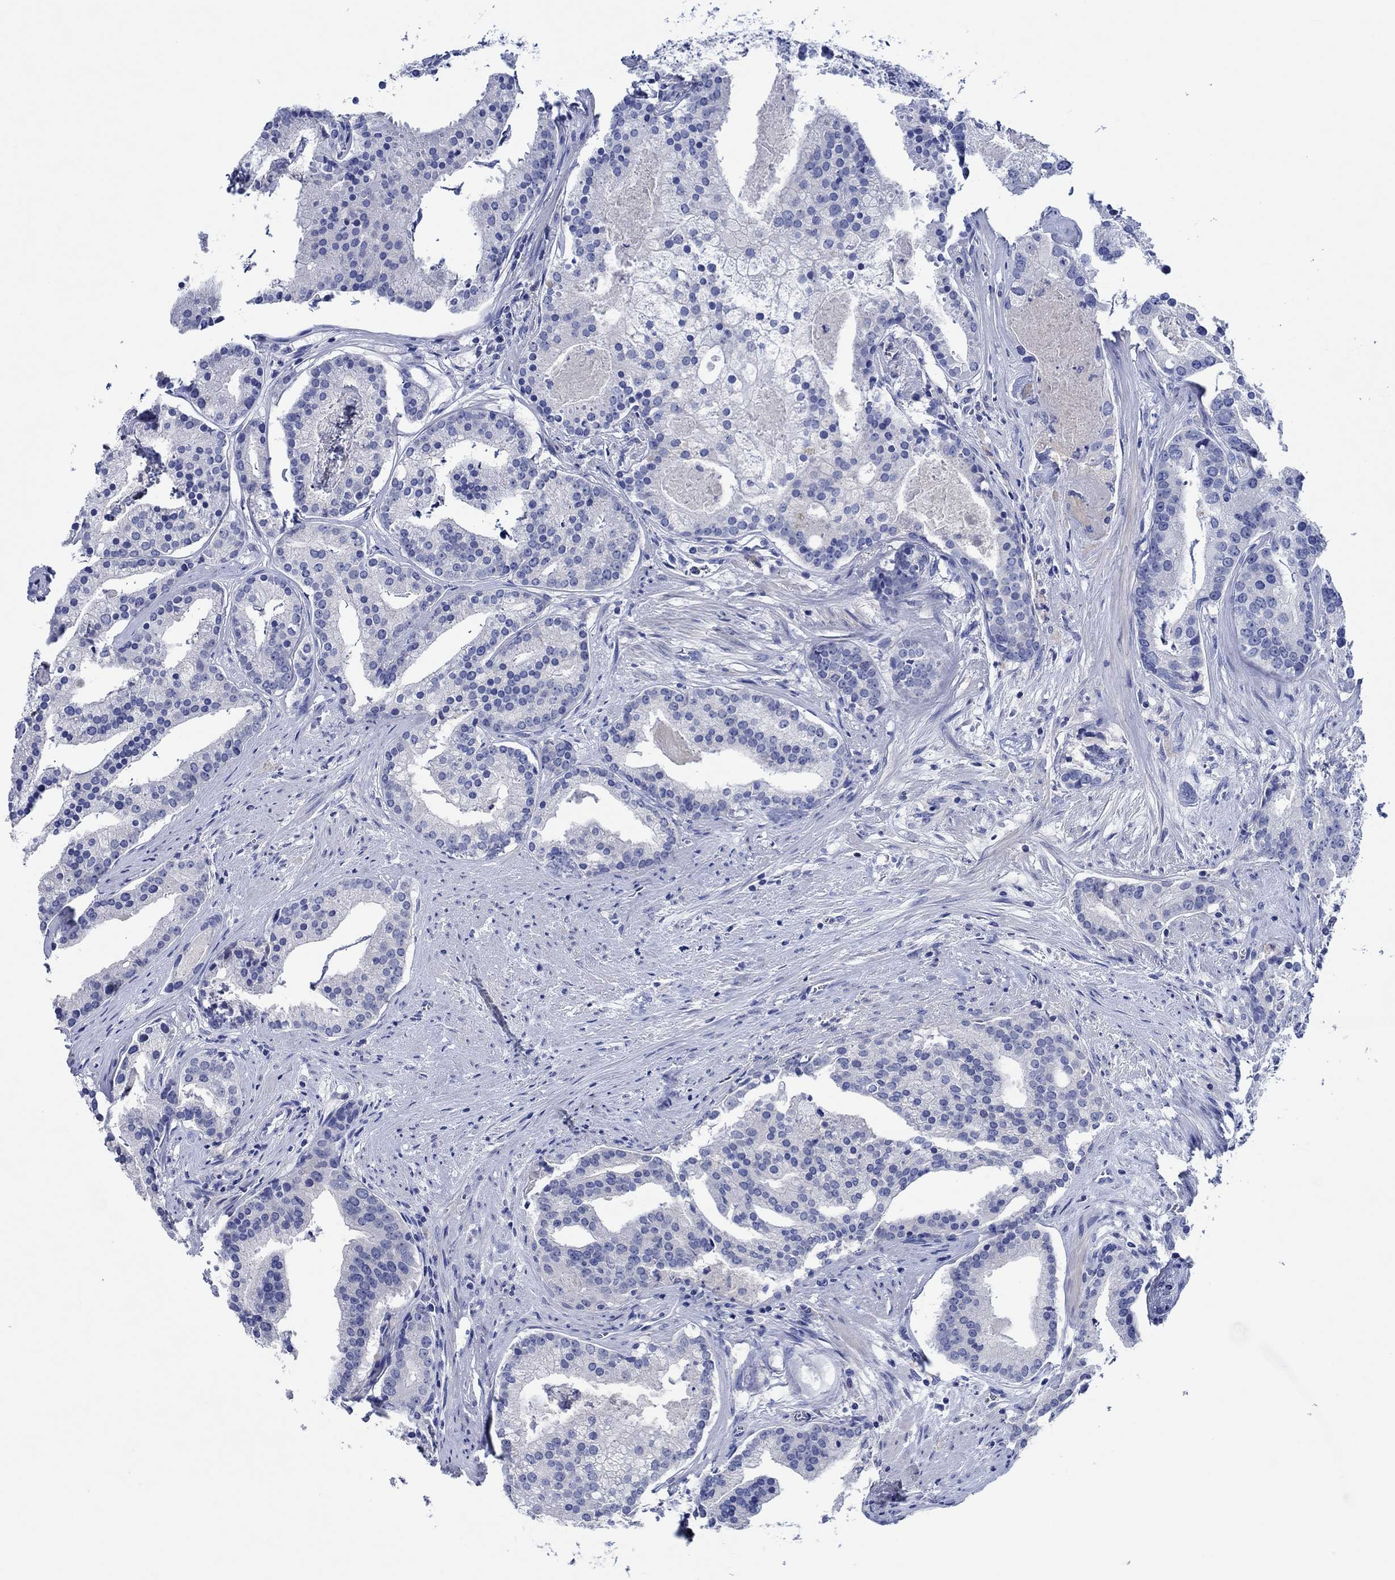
{"staining": {"intensity": "moderate", "quantity": "<25%", "location": "cytoplasmic/membranous,nuclear"}, "tissue": "prostate cancer", "cell_type": "Tumor cells", "image_type": "cancer", "snomed": [{"axis": "morphology", "description": "Adenocarcinoma, NOS"}, {"axis": "topography", "description": "Prostate and seminal vesicle, NOS"}, {"axis": "topography", "description": "Prostate"}], "caption": "A micrograph of human prostate cancer (adenocarcinoma) stained for a protein displays moderate cytoplasmic/membranous and nuclear brown staining in tumor cells. Nuclei are stained in blue.", "gene": "CPNE6", "patient": {"sex": "male", "age": 44}}